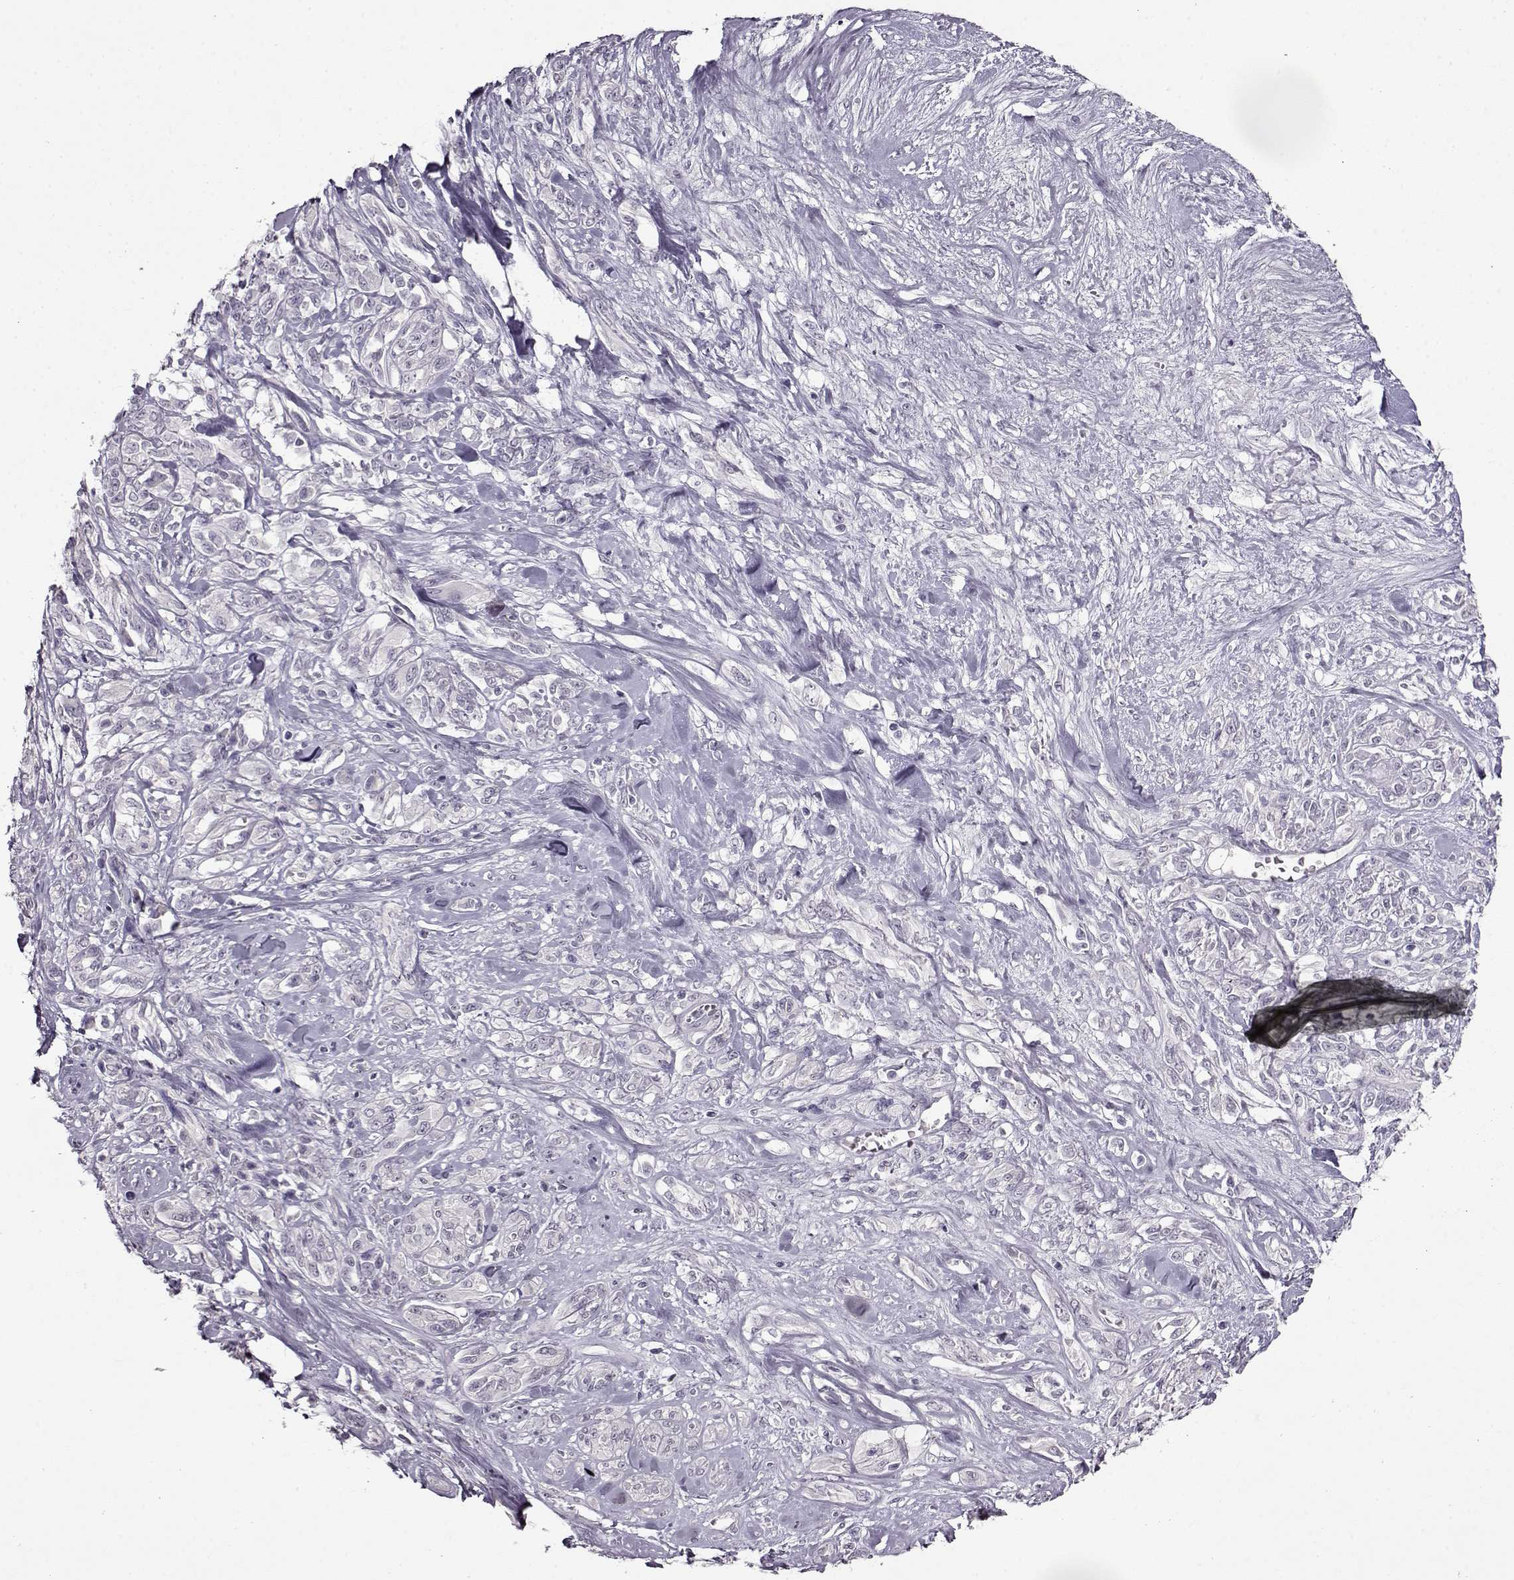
{"staining": {"intensity": "negative", "quantity": "none", "location": "none"}, "tissue": "melanoma", "cell_type": "Tumor cells", "image_type": "cancer", "snomed": [{"axis": "morphology", "description": "Malignant melanoma, NOS"}, {"axis": "topography", "description": "Skin"}], "caption": "Tumor cells show no significant expression in melanoma.", "gene": "FSHB", "patient": {"sex": "female", "age": 91}}